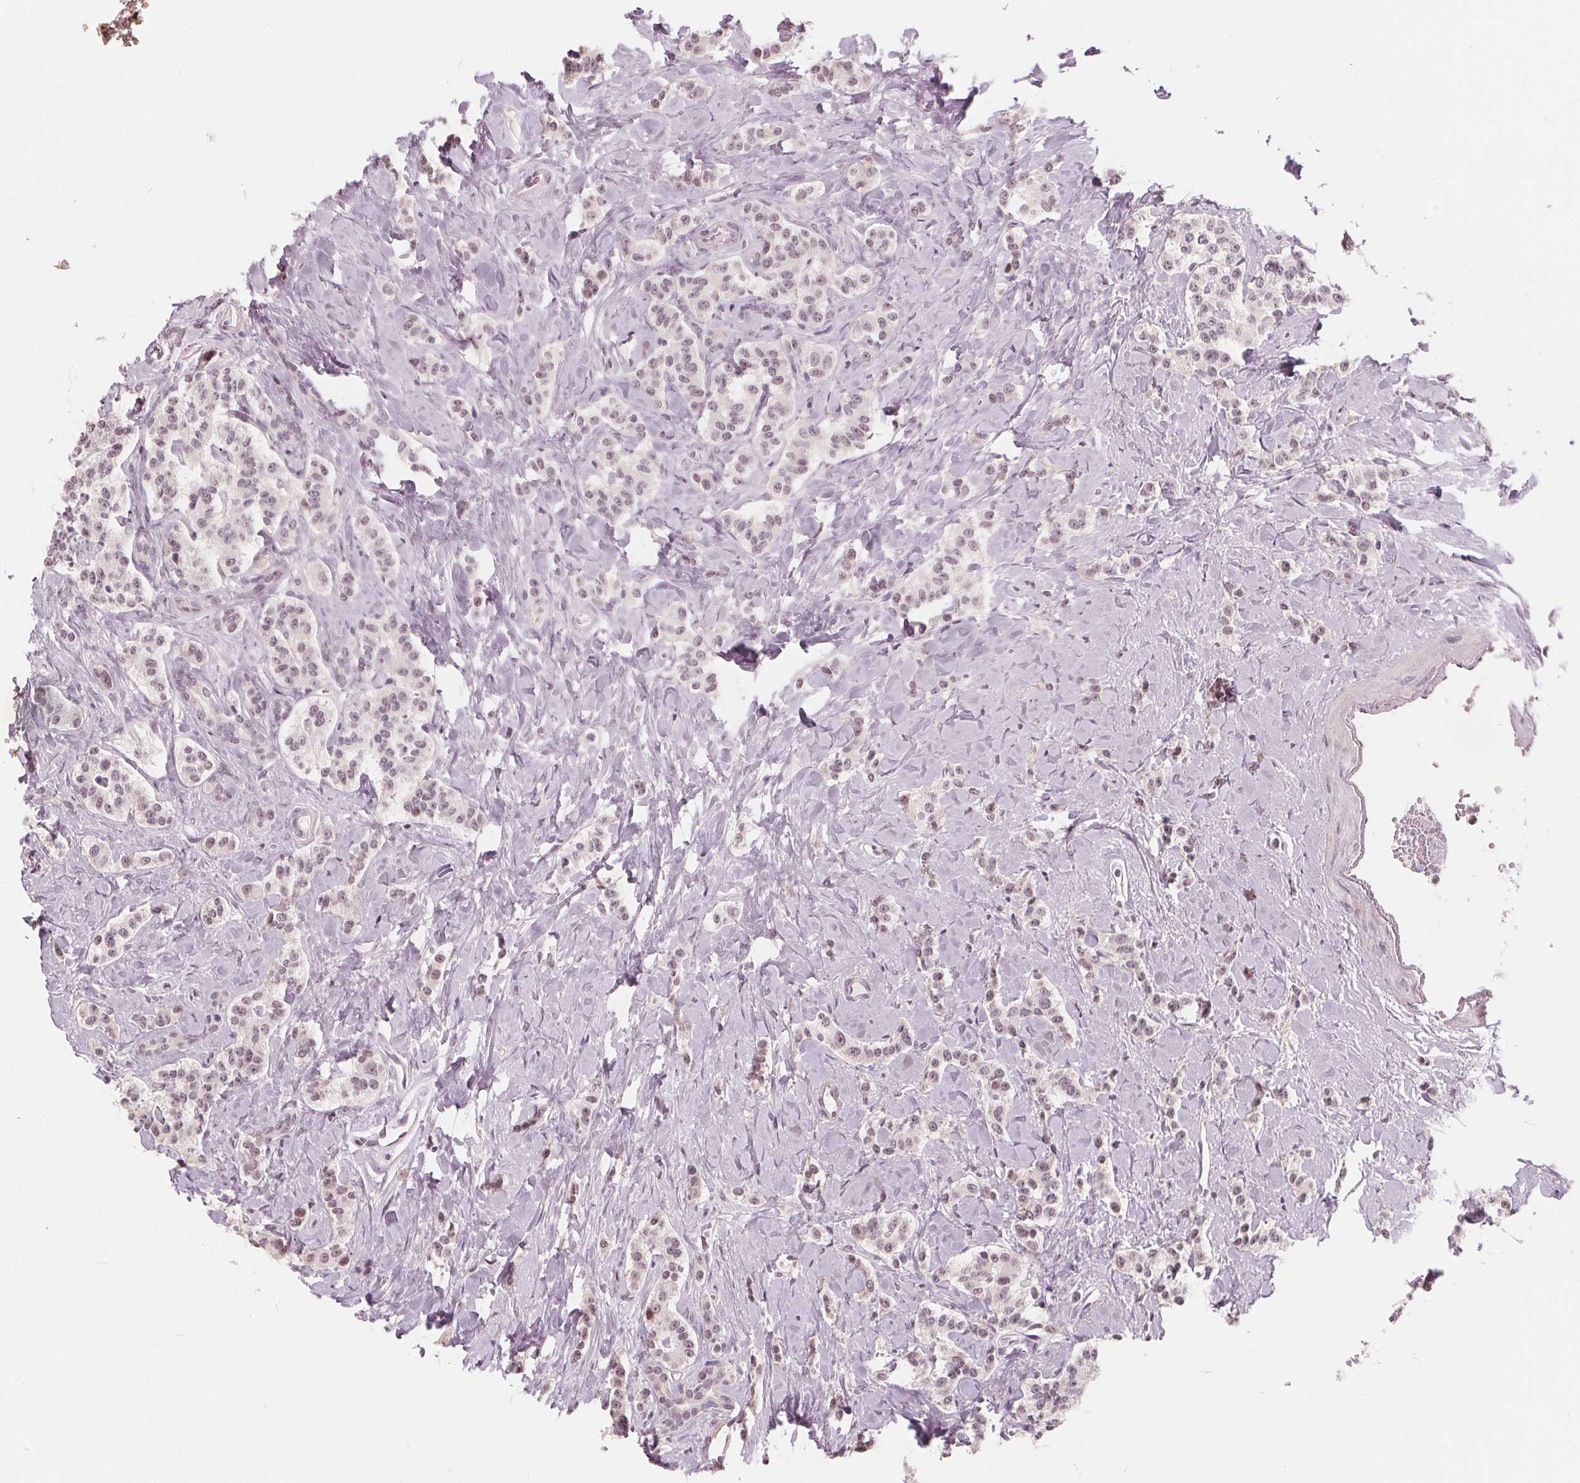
{"staining": {"intensity": "weak", "quantity": "25%-75%", "location": "nuclear"}, "tissue": "carcinoid", "cell_type": "Tumor cells", "image_type": "cancer", "snomed": [{"axis": "morphology", "description": "Normal tissue, NOS"}, {"axis": "morphology", "description": "Carcinoid, malignant, NOS"}, {"axis": "topography", "description": "Pancreas"}], "caption": "Weak nuclear expression for a protein is present in approximately 25%-75% of tumor cells of carcinoid using immunohistochemistry (IHC).", "gene": "NUP210L", "patient": {"sex": "male", "age": 36}}